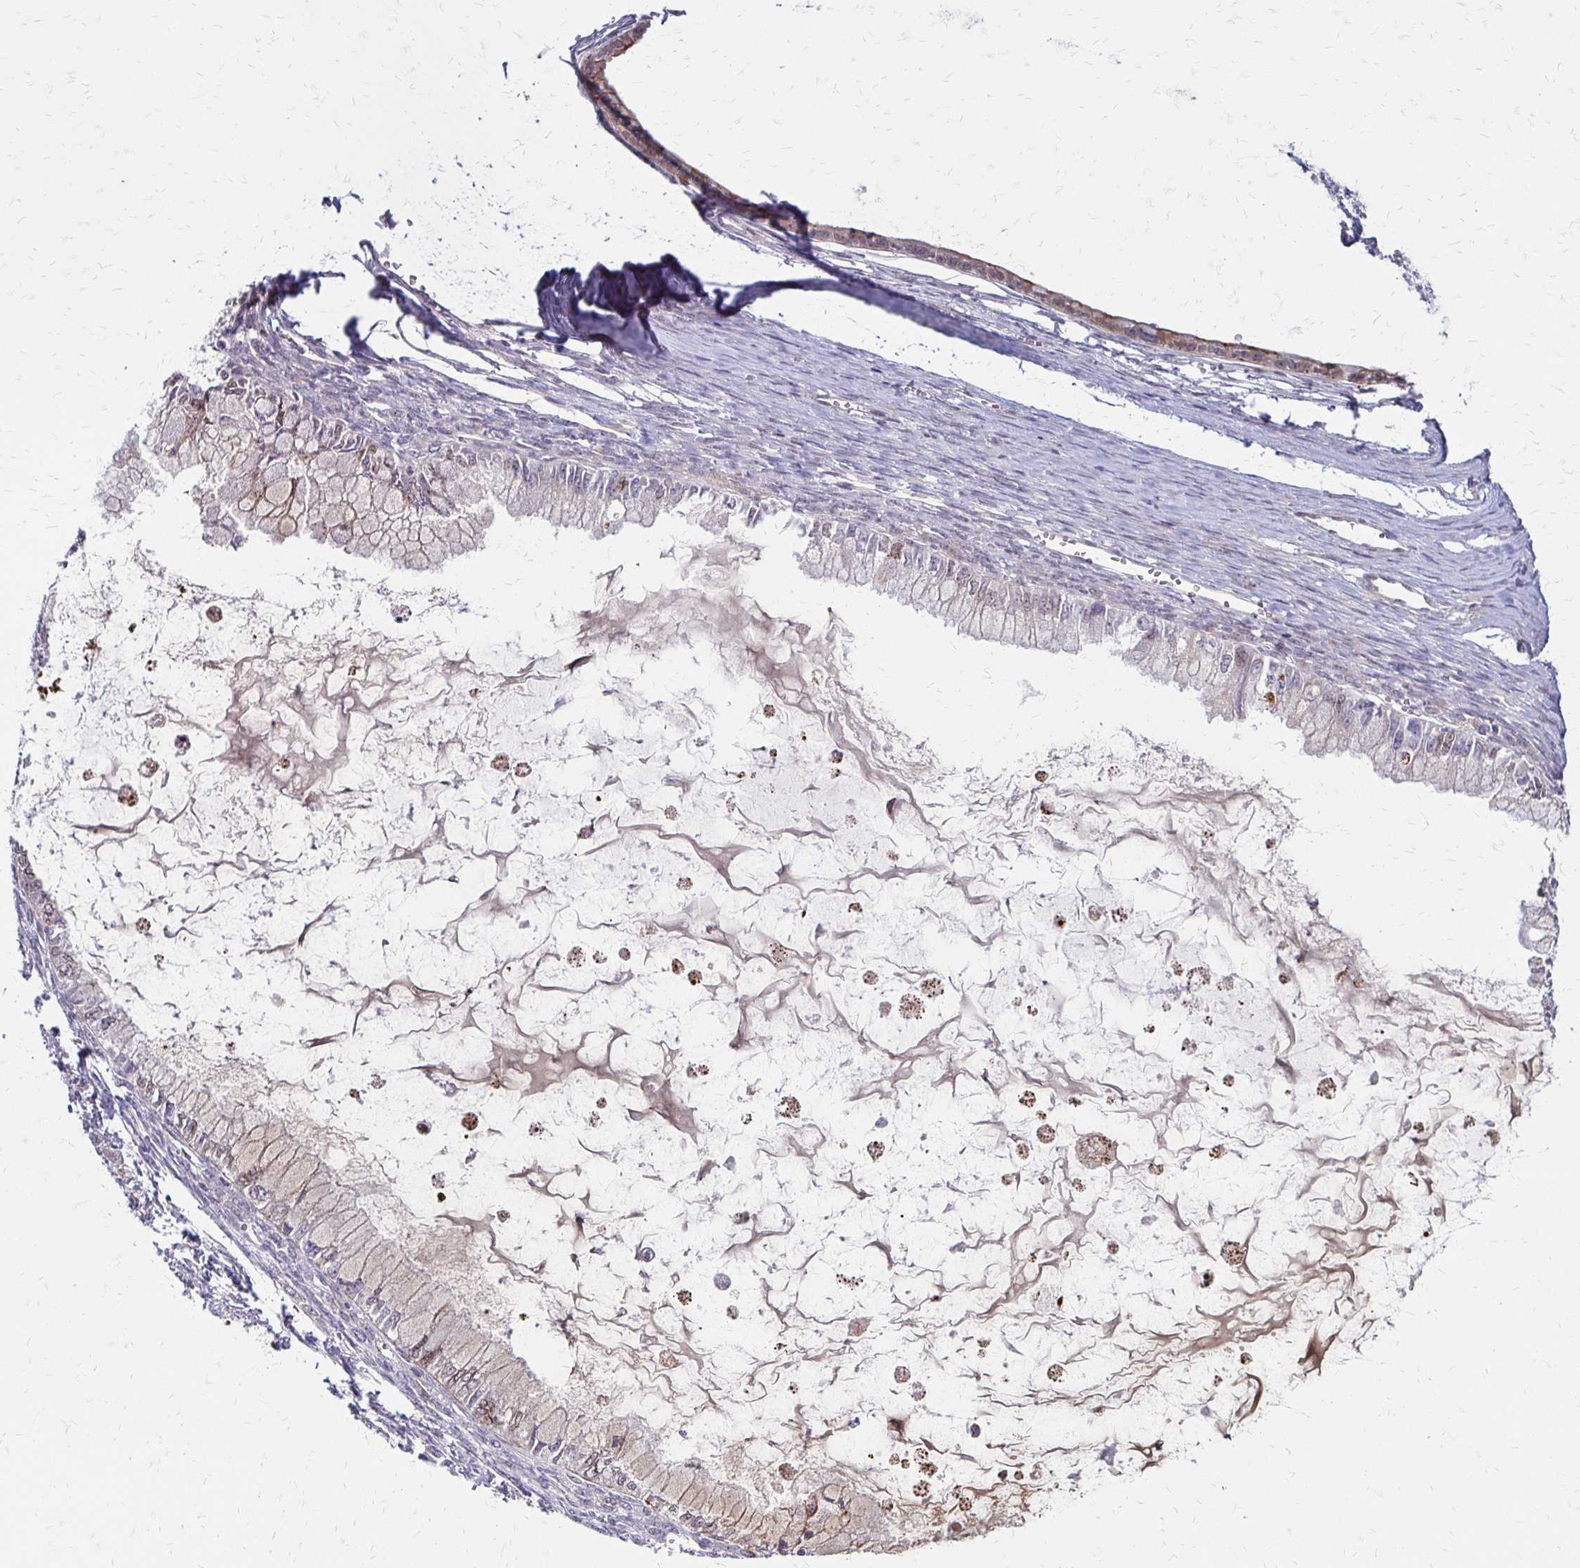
{"staining": {"intensity": "moderate", "quantity": "25%-75%", "location": "cytoplasmic/membranous"}, "tissue": "ovarian cancer", "cell_type": "Tumor cells", "image_type": "cancer", "snomed": [{"axis": "morphology", "description": "Cystadenocarcinoma, mucinous, NOS"}, {"axis": "topography", "description": "Ovary"}], "caption": "Immunohistochemical staining of human mucinous cystadenocarcinoma (ovarian) shows moderate cytoplasmic/membranous protein expression in about 25%-75% of tumor cells. (DAB IHC, brown staining for protein, blue staining for nuclei).", "gene": "TRIR", "patient": {"sex": "female", "age": 34}}